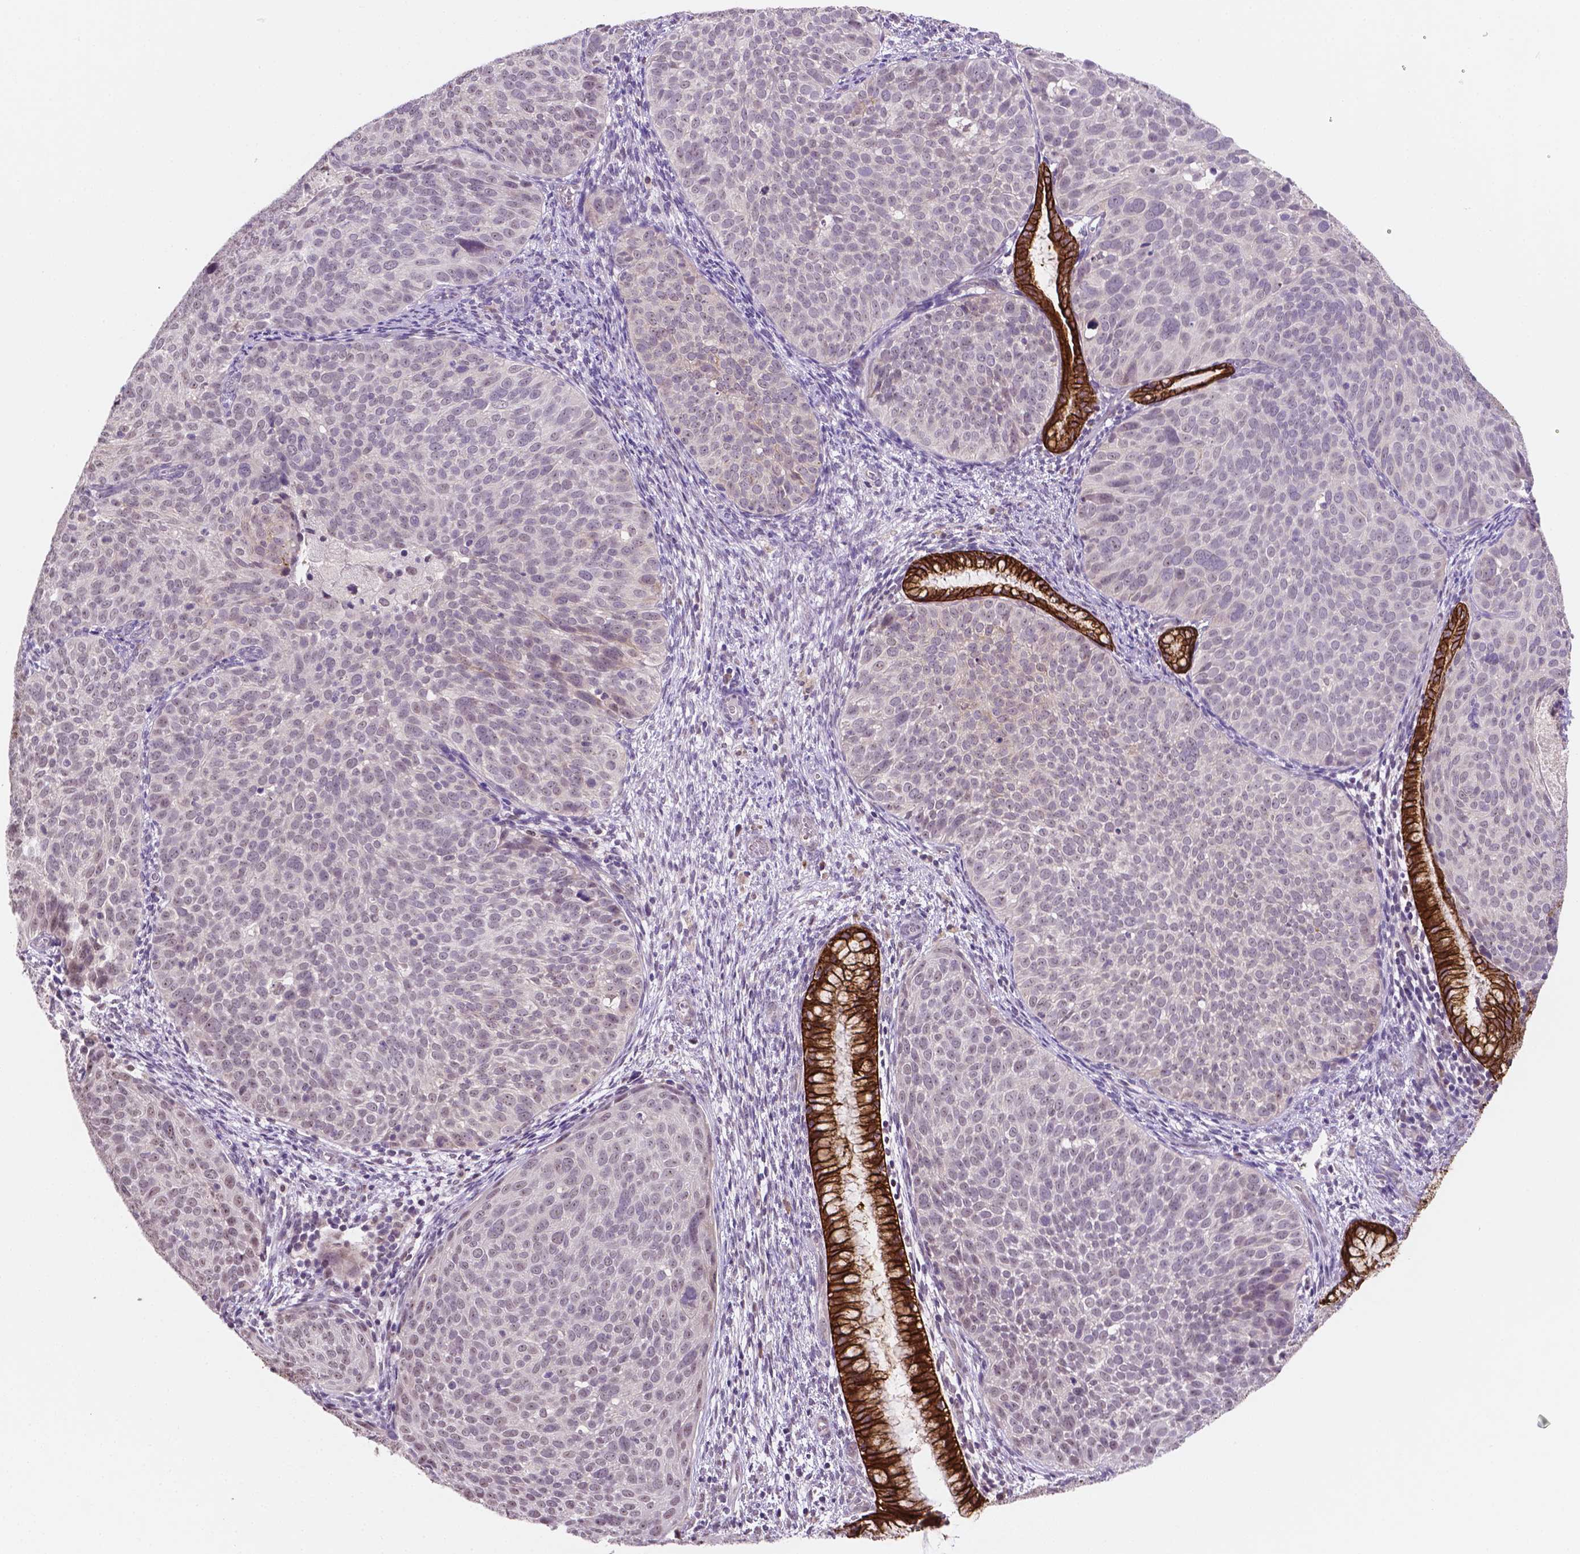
{"staining": {"intensity": "negative", "quantity": "none", "location": "none"}, "tissue": "cervical cancer", "cell_type": "Tumor cells", "image_type": "cancer", "snomed": [{"axis": "morphology", "description": "Squamous cell carcinoma, NOS"}, {"axis": "topography", "description": "Cervix"}], "caption": "An immunohistochemistry (IHC) histopathology image of cervical squamous cell carcinoma is shown. There is no staining in tumor cells of cervical squamous cell carcinoma.", "gene": "SHLD3", "patient": {"sex": "female", "age": 39}}